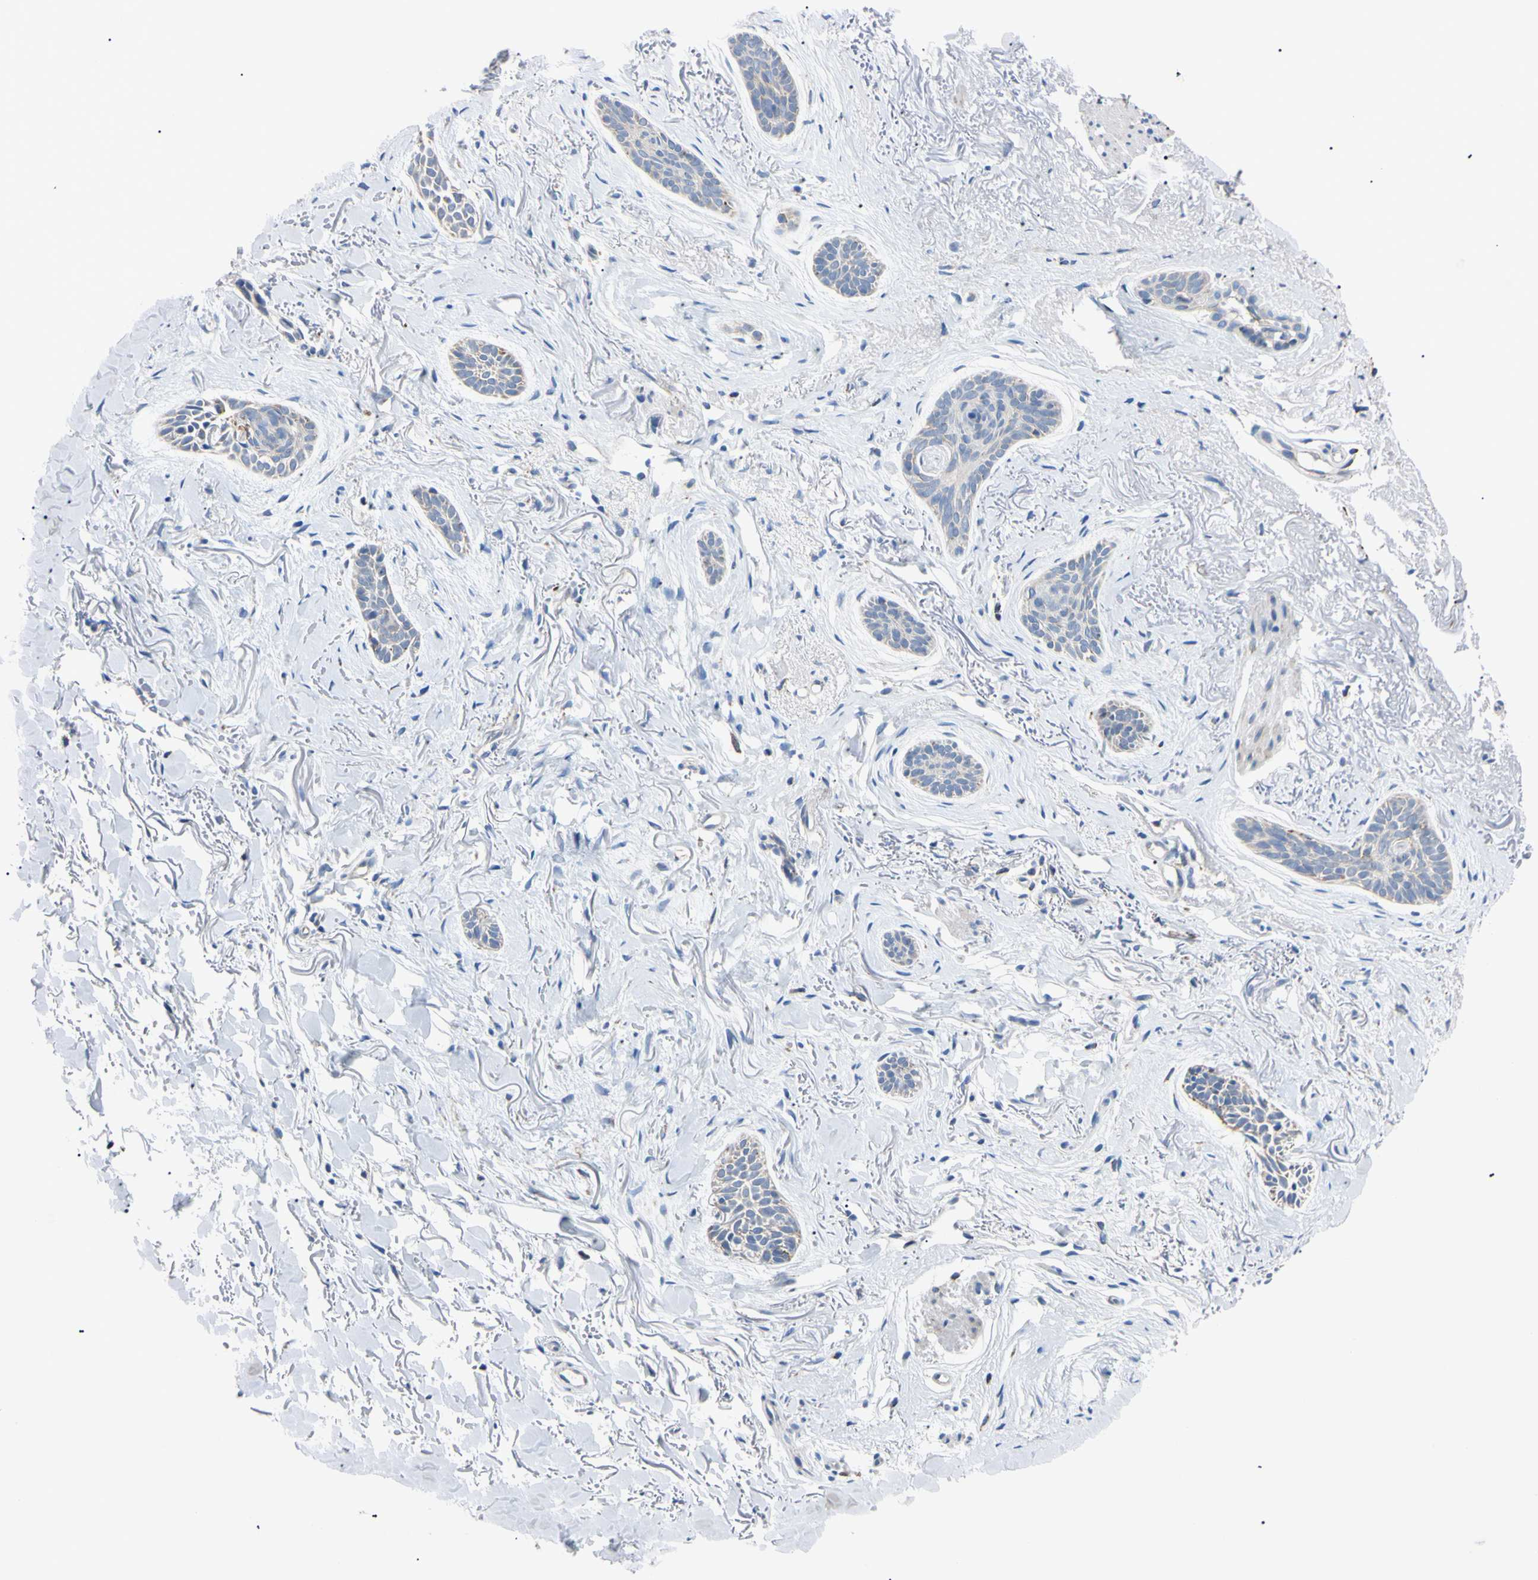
{"staining": {"intensity": "negative", "quantity": "none", "location": "none"}, "tissue": "skin cancer", "cell_type": "Tumor cells", "image_type": "cancer", "snomed": [{"axis": "morphology", "description": "Basal cell carcinoma"}, {"axis": "topography", "description": "Skin"}], "caption": "Immunohistochemistry (IHC) photomicrograph of neoplastic tissue: skin basal cell carcinoma stained with DAB demonstrates no significant protein positivity in tumor cells. Brightfield microscopy of immunohistochemistry (IHC) stained with DAB (3,3'-diaminobenzidine) (brown) and hematoxylin (blue), captured at high magnification.", "gene": "CLPP", "patient": {"sex": "female", "age": 84}}